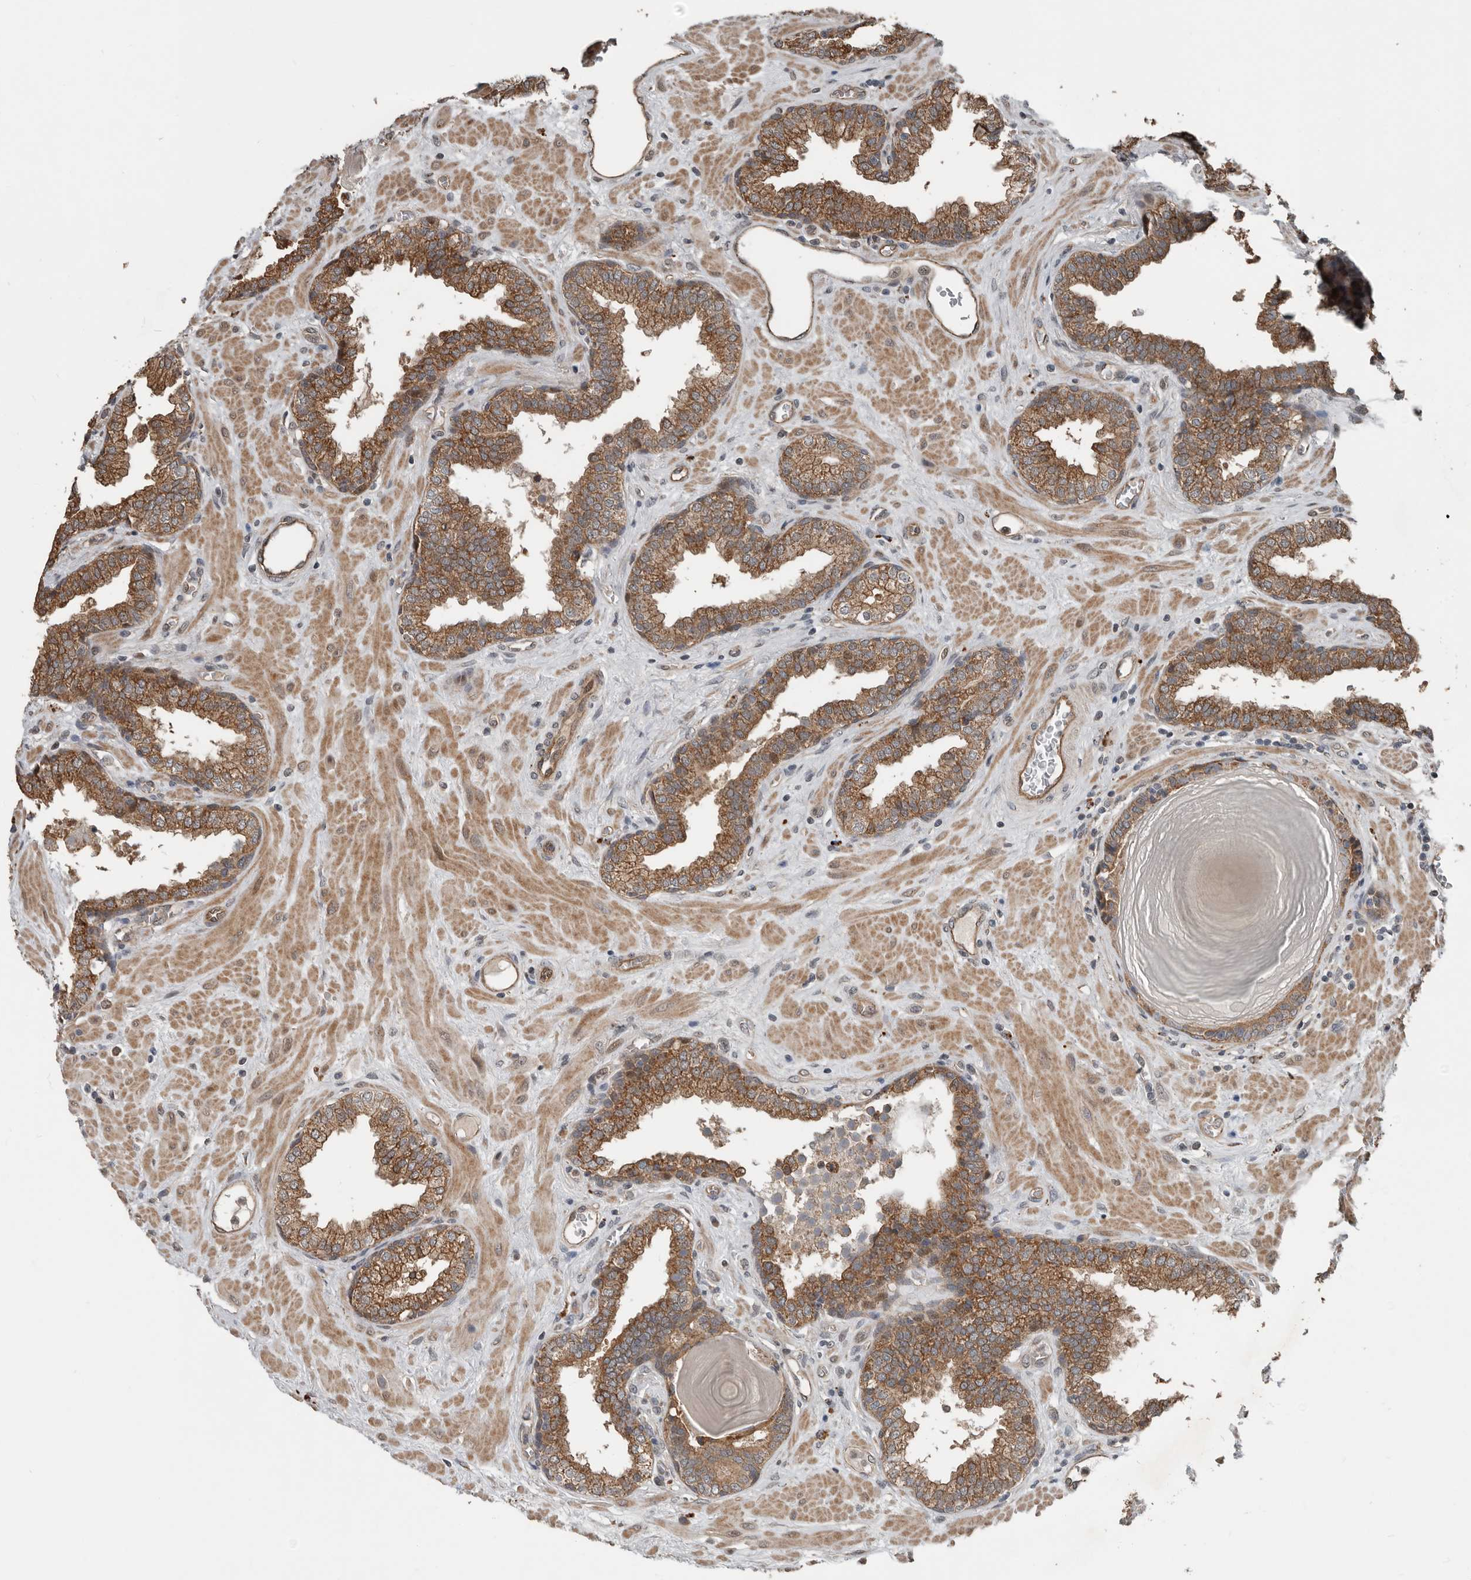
{"staining": {"intensity": "moderate", "quantity": ">75%", "location": "cytoplasmic/membranous"}, "tissue": "prostate", "cell_type": "Glandular cells", "image_type": "normal", "snomed": [{"axis": "morphology", "description": "Normal tissue, NOS"}, {"axis": "topography", "description": "Prostate"}], "caption": "DAB immunohistochemical staining of normal prostate exhibits moderate cytoplasmic/membranous protein expression in about >75% of glandular cells. The staining was performed using DAB (3,3'-diaminobenzidine), with brown indicating positive protein expression. Nuclei are stained blue with hematoxylin.", "gene": "YOD1", "patient": {"sex": "male", "age": 51}}